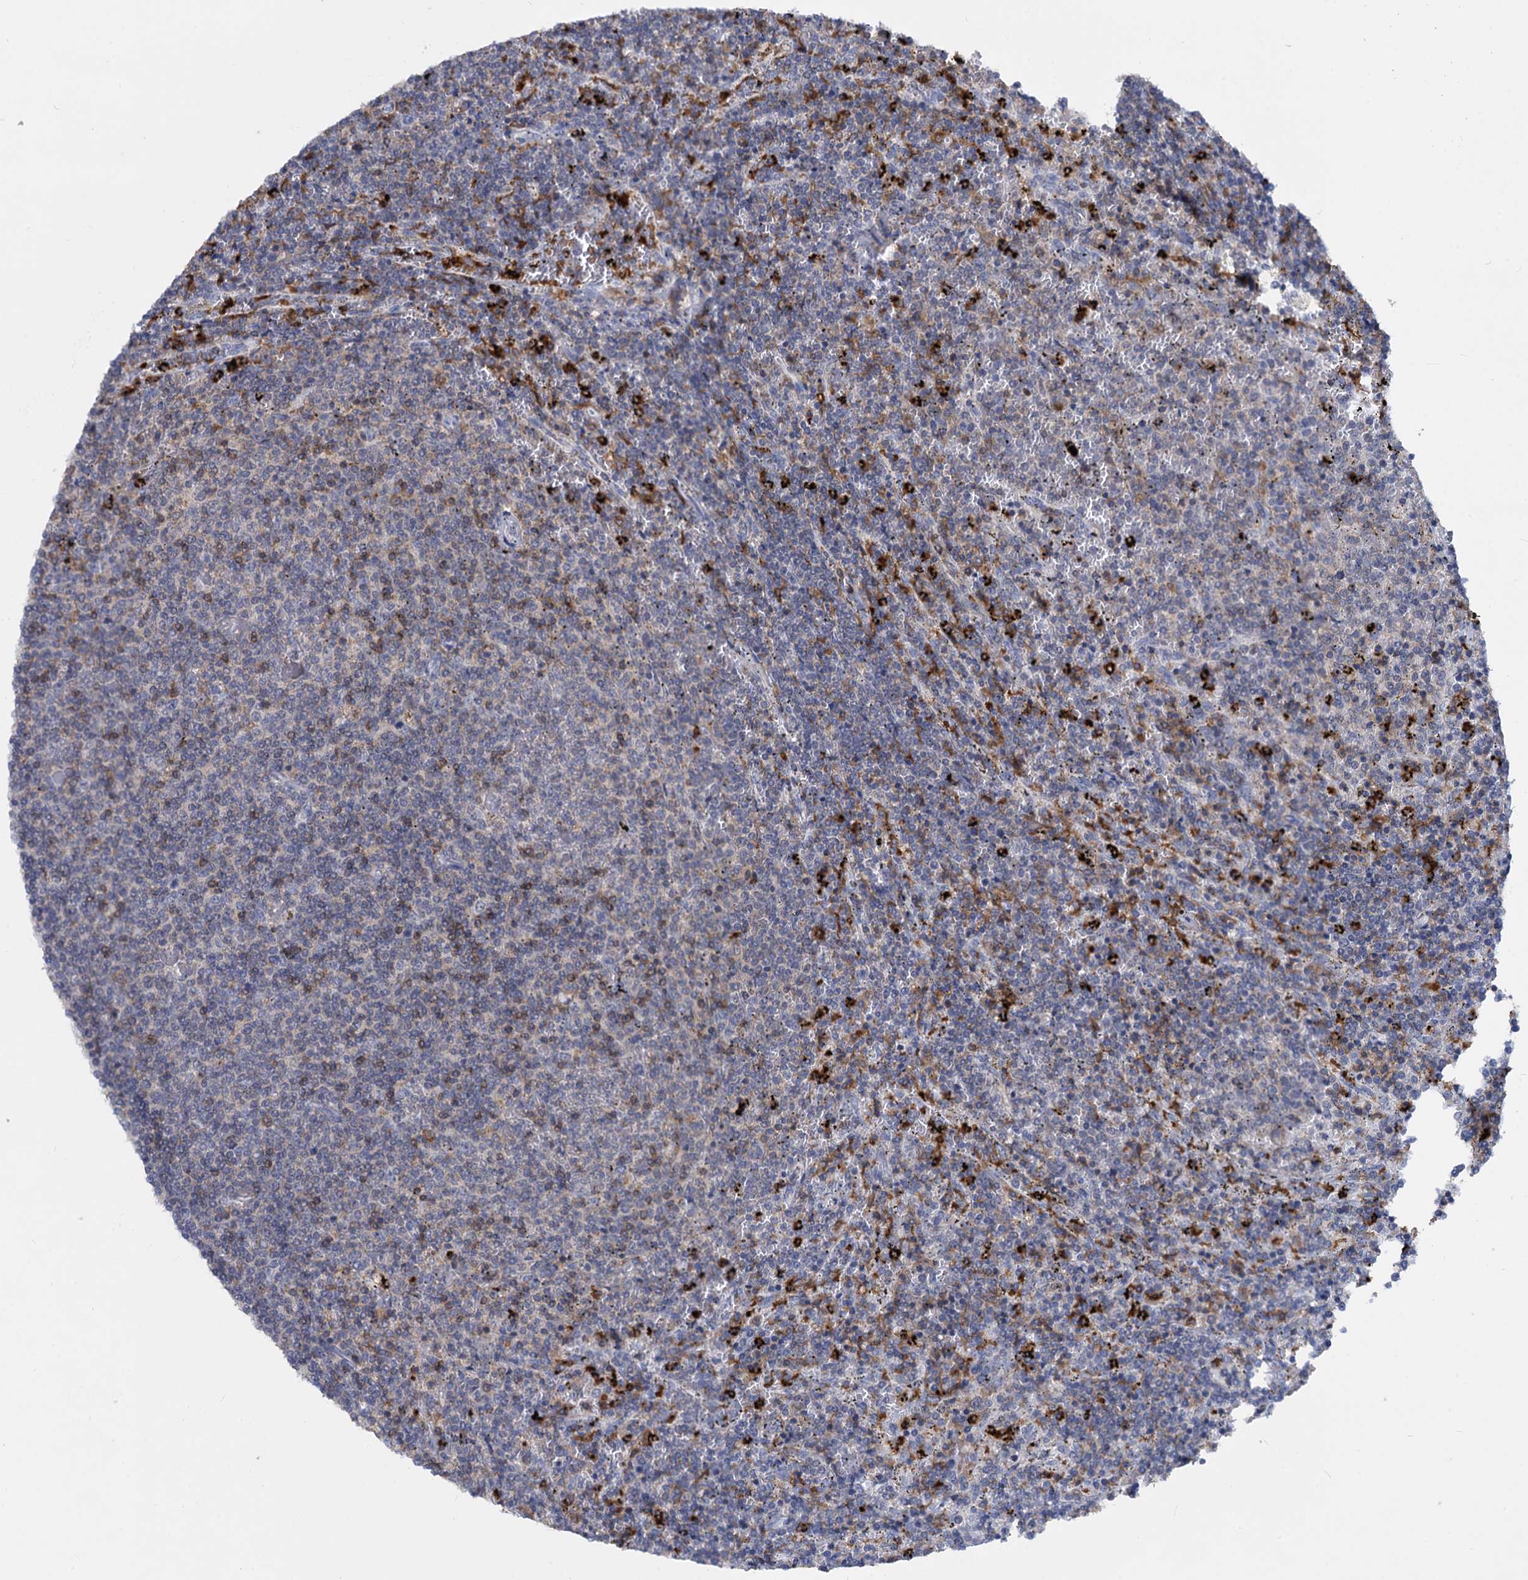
{"staining": {"intensity": "negative", "quantity": "none", "location": "none"}, "tissue": "lymphoma", "cell_type": "Tumor cells", "image_type": "cancer", "snomed": [{"axis": "morphology", "description": "Malignant lymphoma, non-Hodgkin's type, Low grade"}, {"axis": "topography", "description": "Spleen"}], "caption": "Low-grade malignant lymphoma, non-Hodgkin's type stained for a protein using IHC demonstrates no positivity tumor cells.", "gene": "RHOG", "patient": {"sex": "female", "age": 50}}